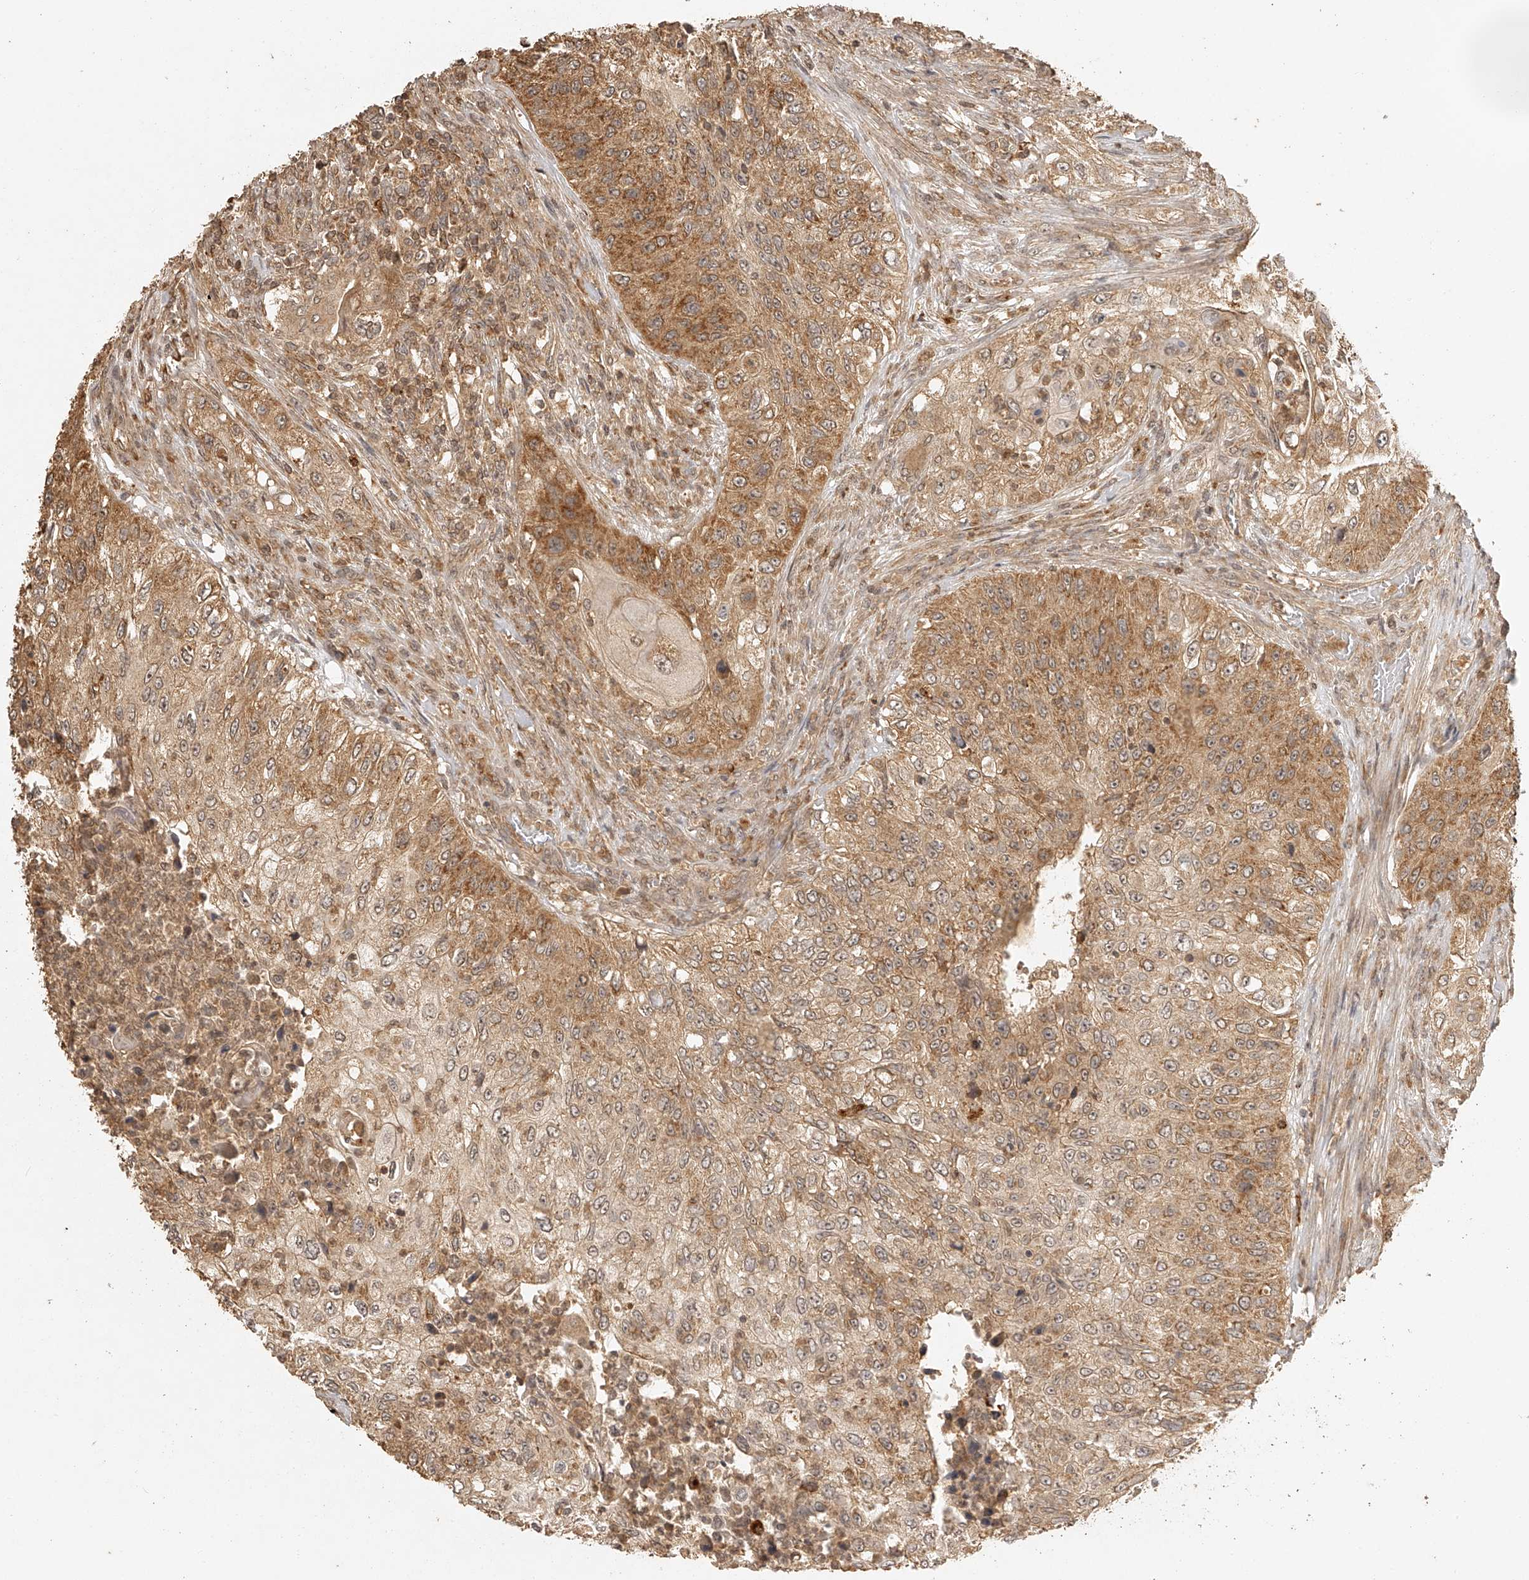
{"staining": {"intensity": "moderate", "quantity": ">75%", "location": "cytoplasmic/membranous"}, "tissue": "urothelial cancer", "cell_type": "Tumor cells", "image_type": "cancer", "snomed": [{"axis": "morphology", "description": "Urothelial carcinoma, High grade"}, {"axis": "topography", "description": "Urinary bladder"}], "caption": "Human urothelial cancer stained with a protein marker reveals moderate staining in tumor cells.", "gene": "BCL2L11", "patient": {"sex": "female", "age": 60}}